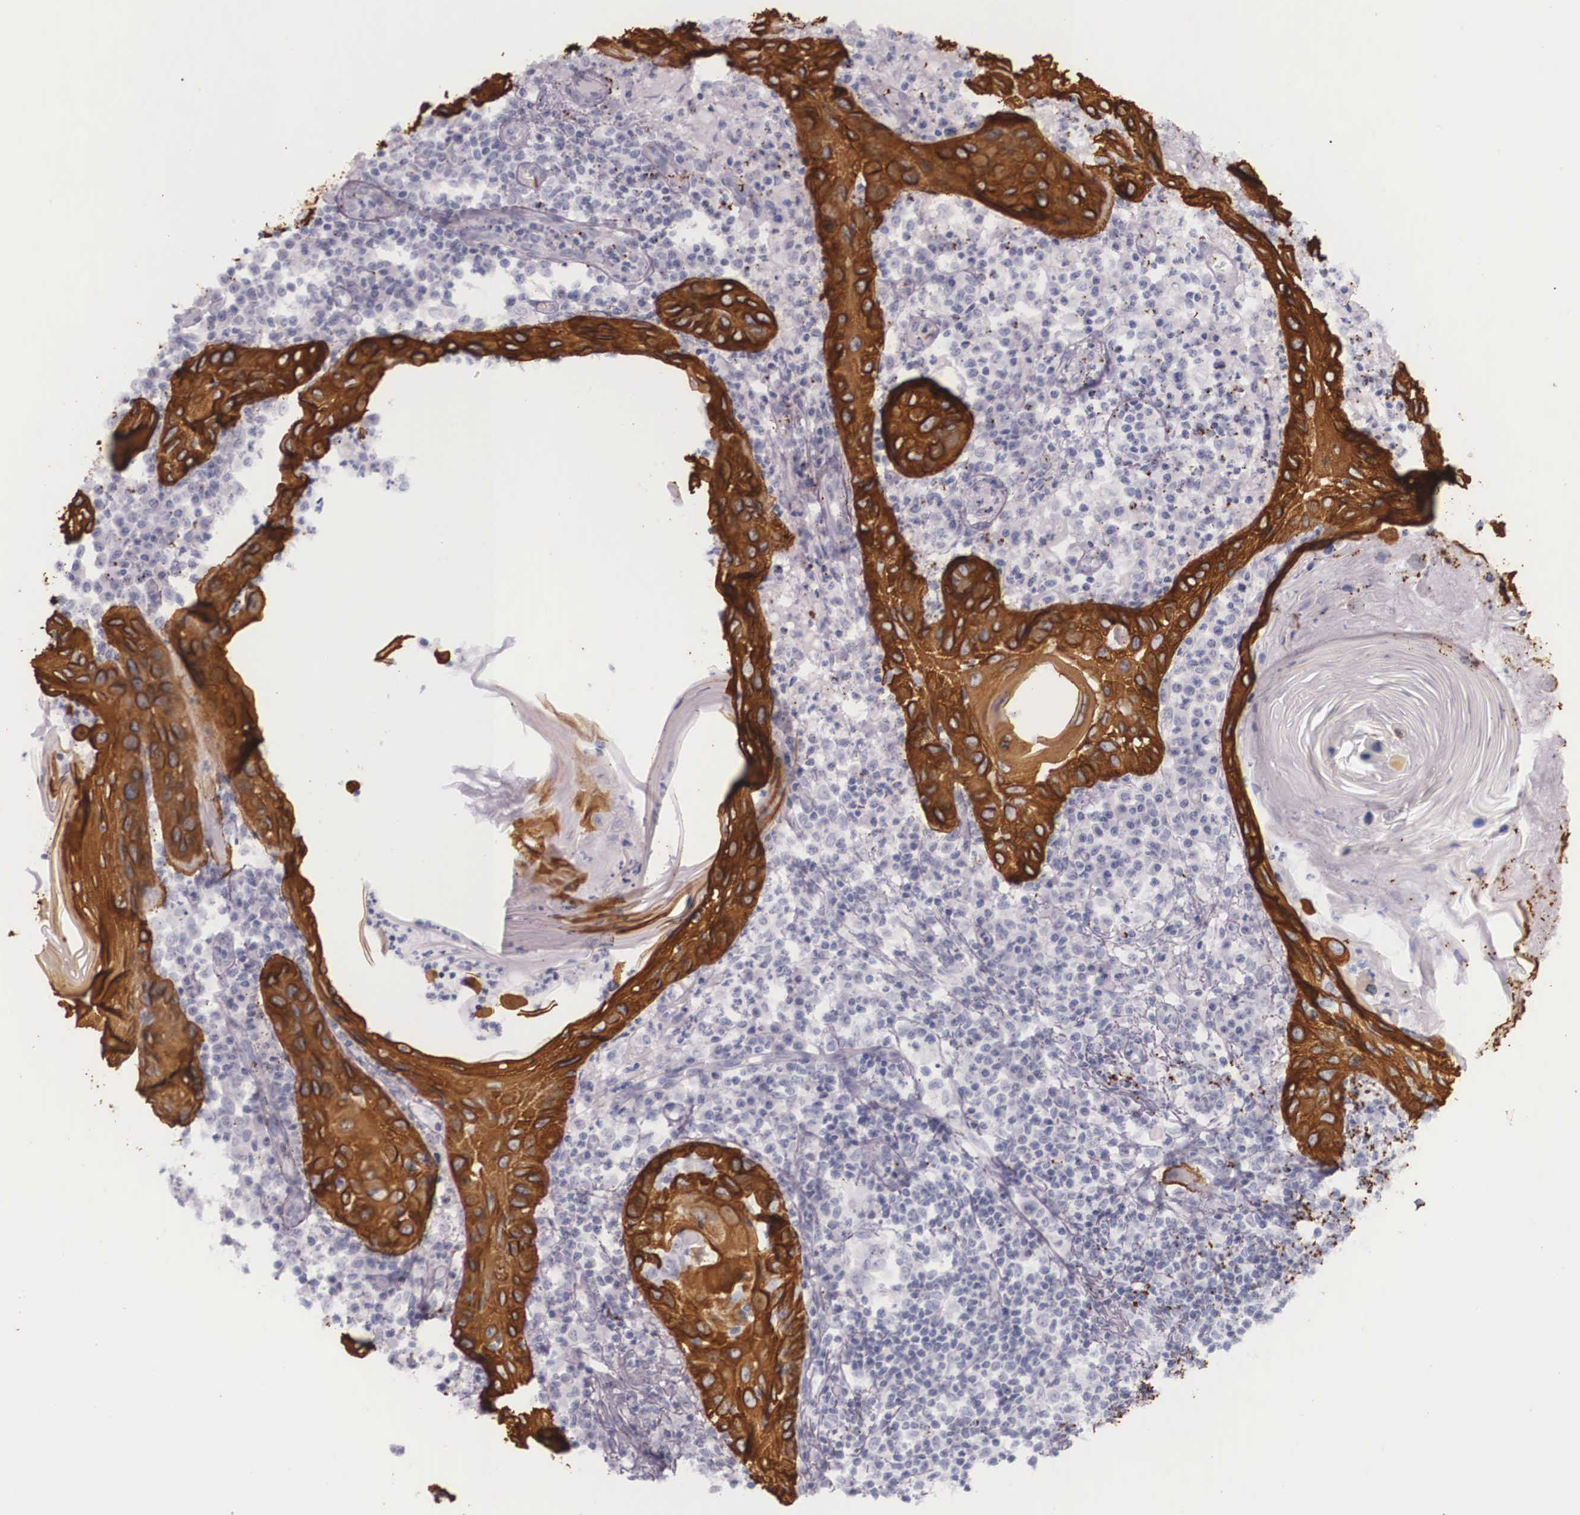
{"staining": {"intensity": "strong", "quantity": ">75%", "location": "cytoplasmic/membranous"}, "tissue": "skin cancer", "cell_type": "Tumor cells", "image_type": "cancer", "snomed": [{"axis": "morphology", "description": "Squamous cell carcinoma, NOS"}, {"axis": "topography", "description": "Skin"}], "caption": "Protein analysis of skin squamous cell carcinoma tissue exhibits strong cytoplasmic/membranous expression in approximately >75% of tumor cells.", "gene": "KRT14", "patient": {"sex": "female", "age": 74}}